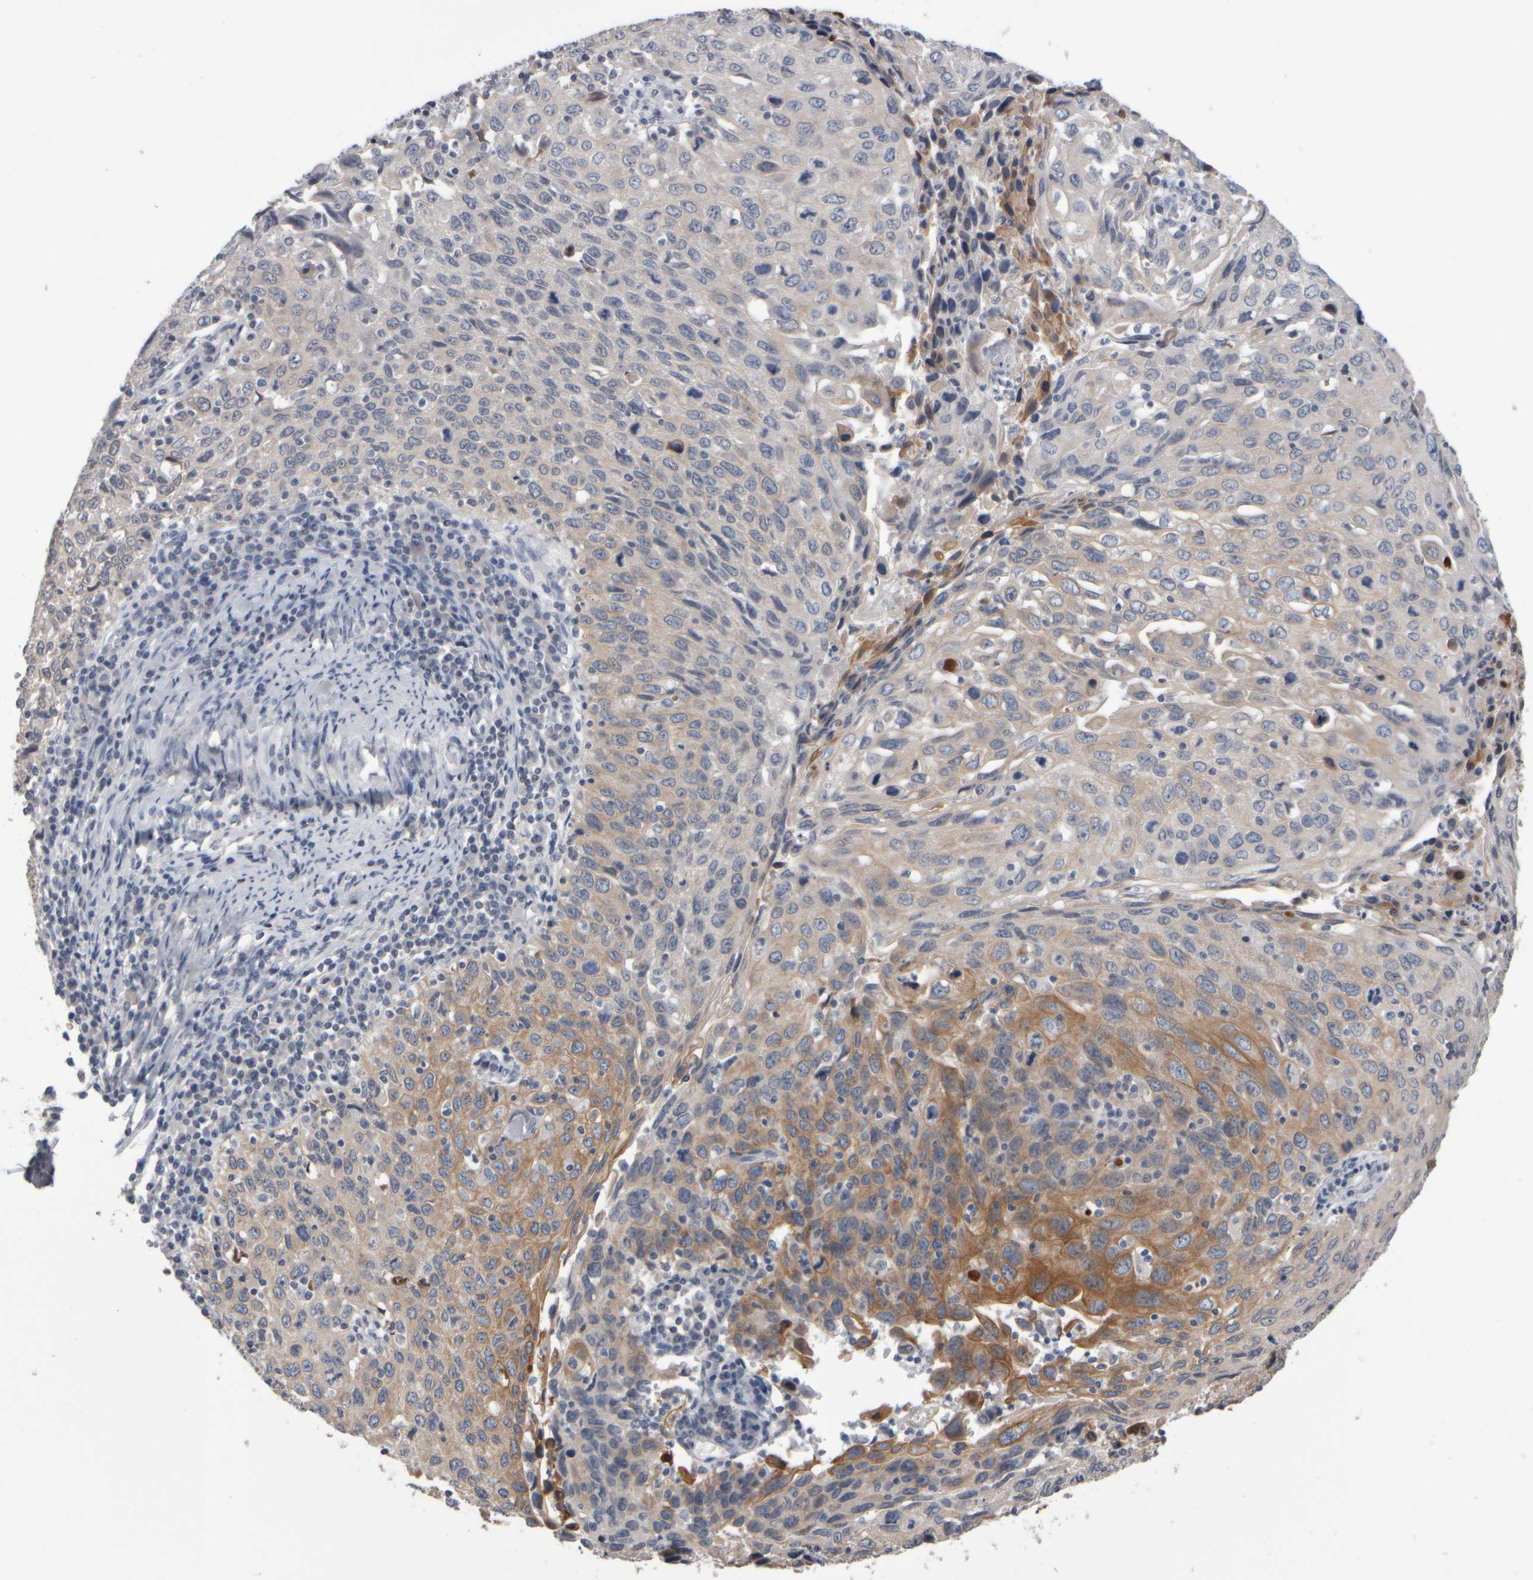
{"staining": {"intensity": "weak", "quantity": "<25%", "location": "cytoplasmic/membranous"}, "tissue": "cervical cancer", "cell_type": "Tumor cells", "image_type": "cancer", "snomed": [{"axis": "morphology", "description": "Squamous cell carcinoma, NOS"}, {"axis": "topography", "description": "Cervix"}], "caption": "Histopathology image shows no protein positivity in tumor cells of cervical cancer (squamous cell carcinoma) tissue.", "gene": "EPHX2", "patient": {"sex": "female", "age": 53}}